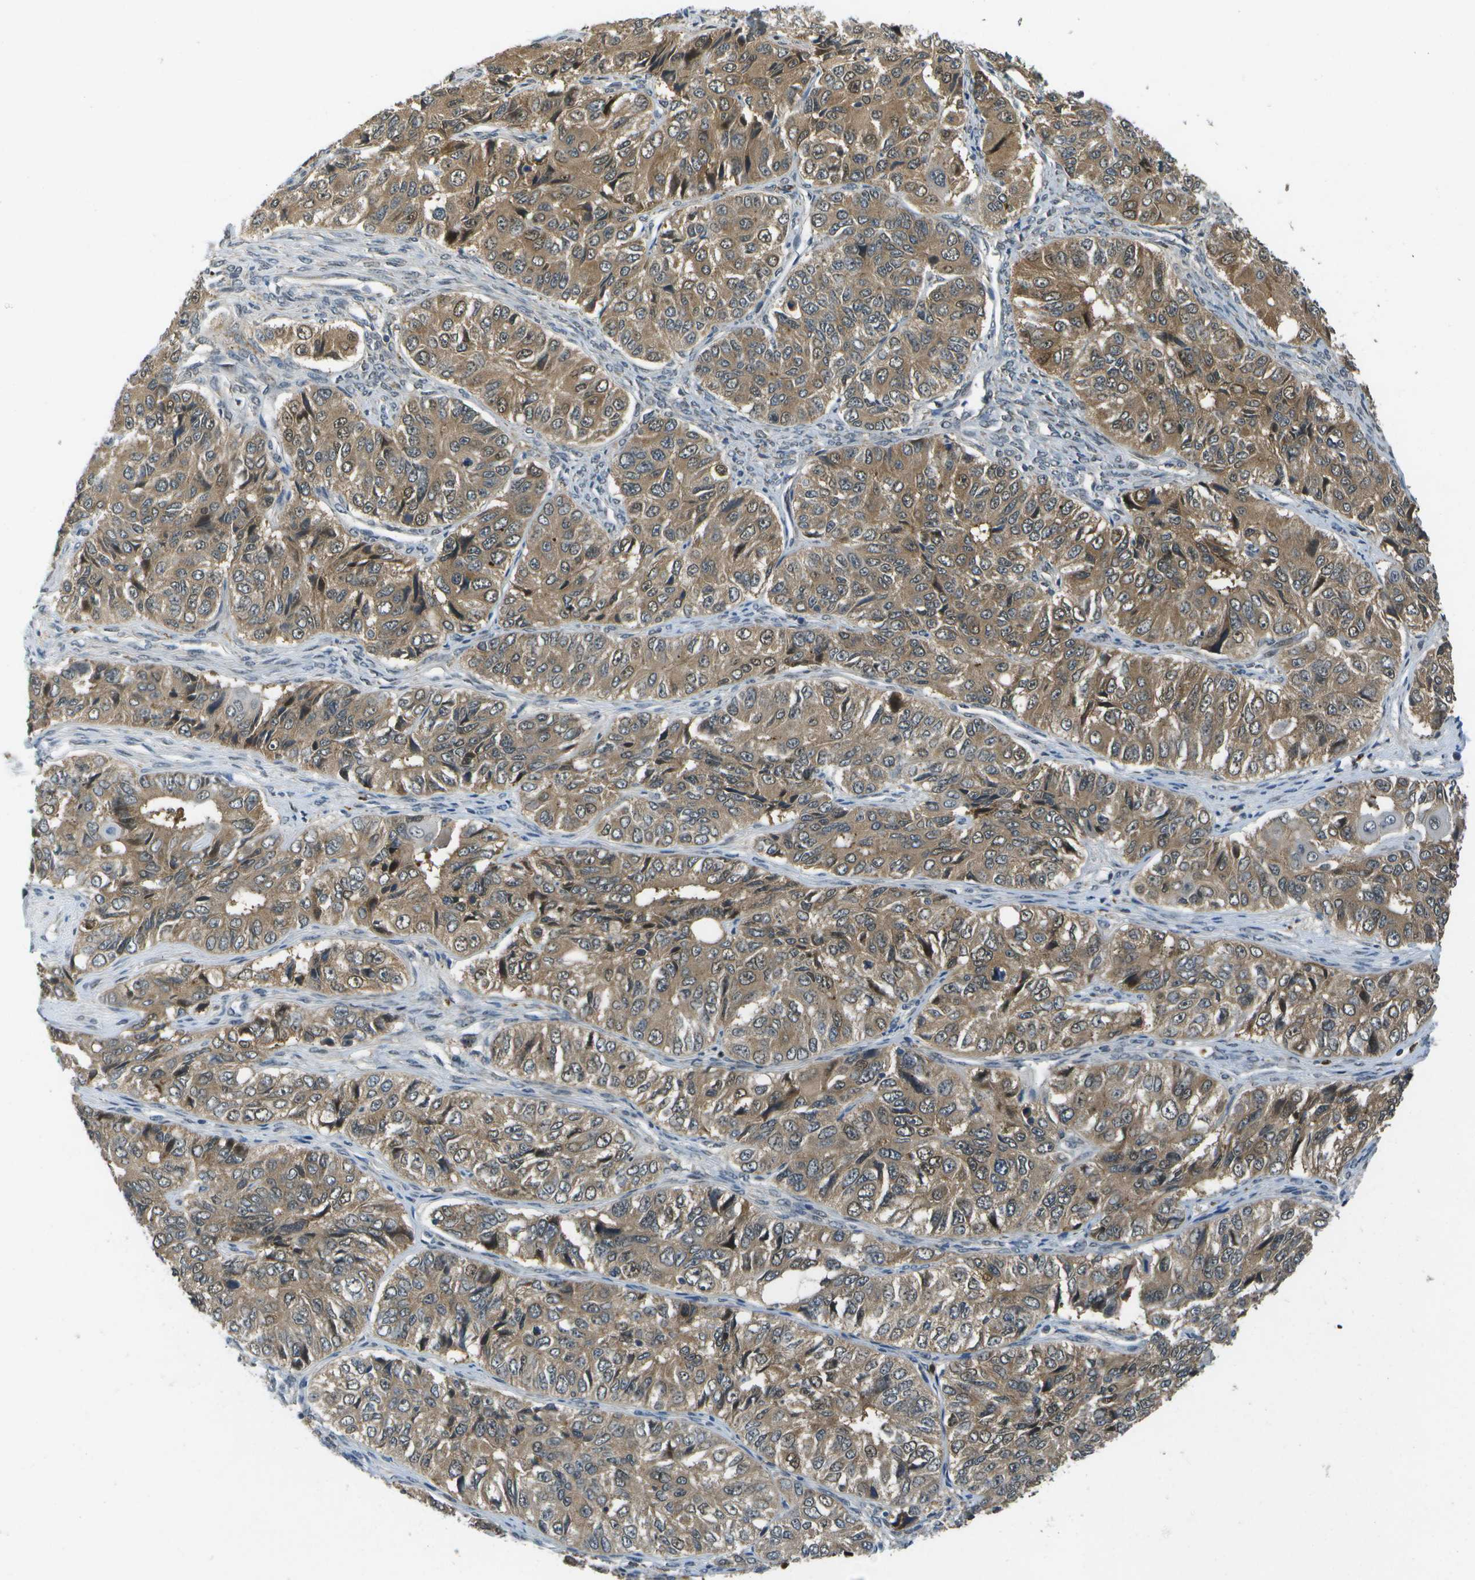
{"staining": {"intensity": "moderate", "quantity": ">75%", "location": "cytoplasmic/membranous"}, "tissue": "ovarian cancer", "cell_type": "Tumor cells", "image_type": "cancer", "snomed": [{"axis": "morphology", "description": "Carcinoma, endometroid"}, {"axis": "topography", "description": "Ovary"}], "caption": "IHC image of neoplastic tissue: human ovarian cancer stained using IHC exhibits medium levels of moderate protein expression localized specifically in the cytoplasmic/membranous of tumor cells, appearing as a cytoplasmic/membranous brown color.", "gene": "GANC", "patient": {"sex": "female", "age": 51}}